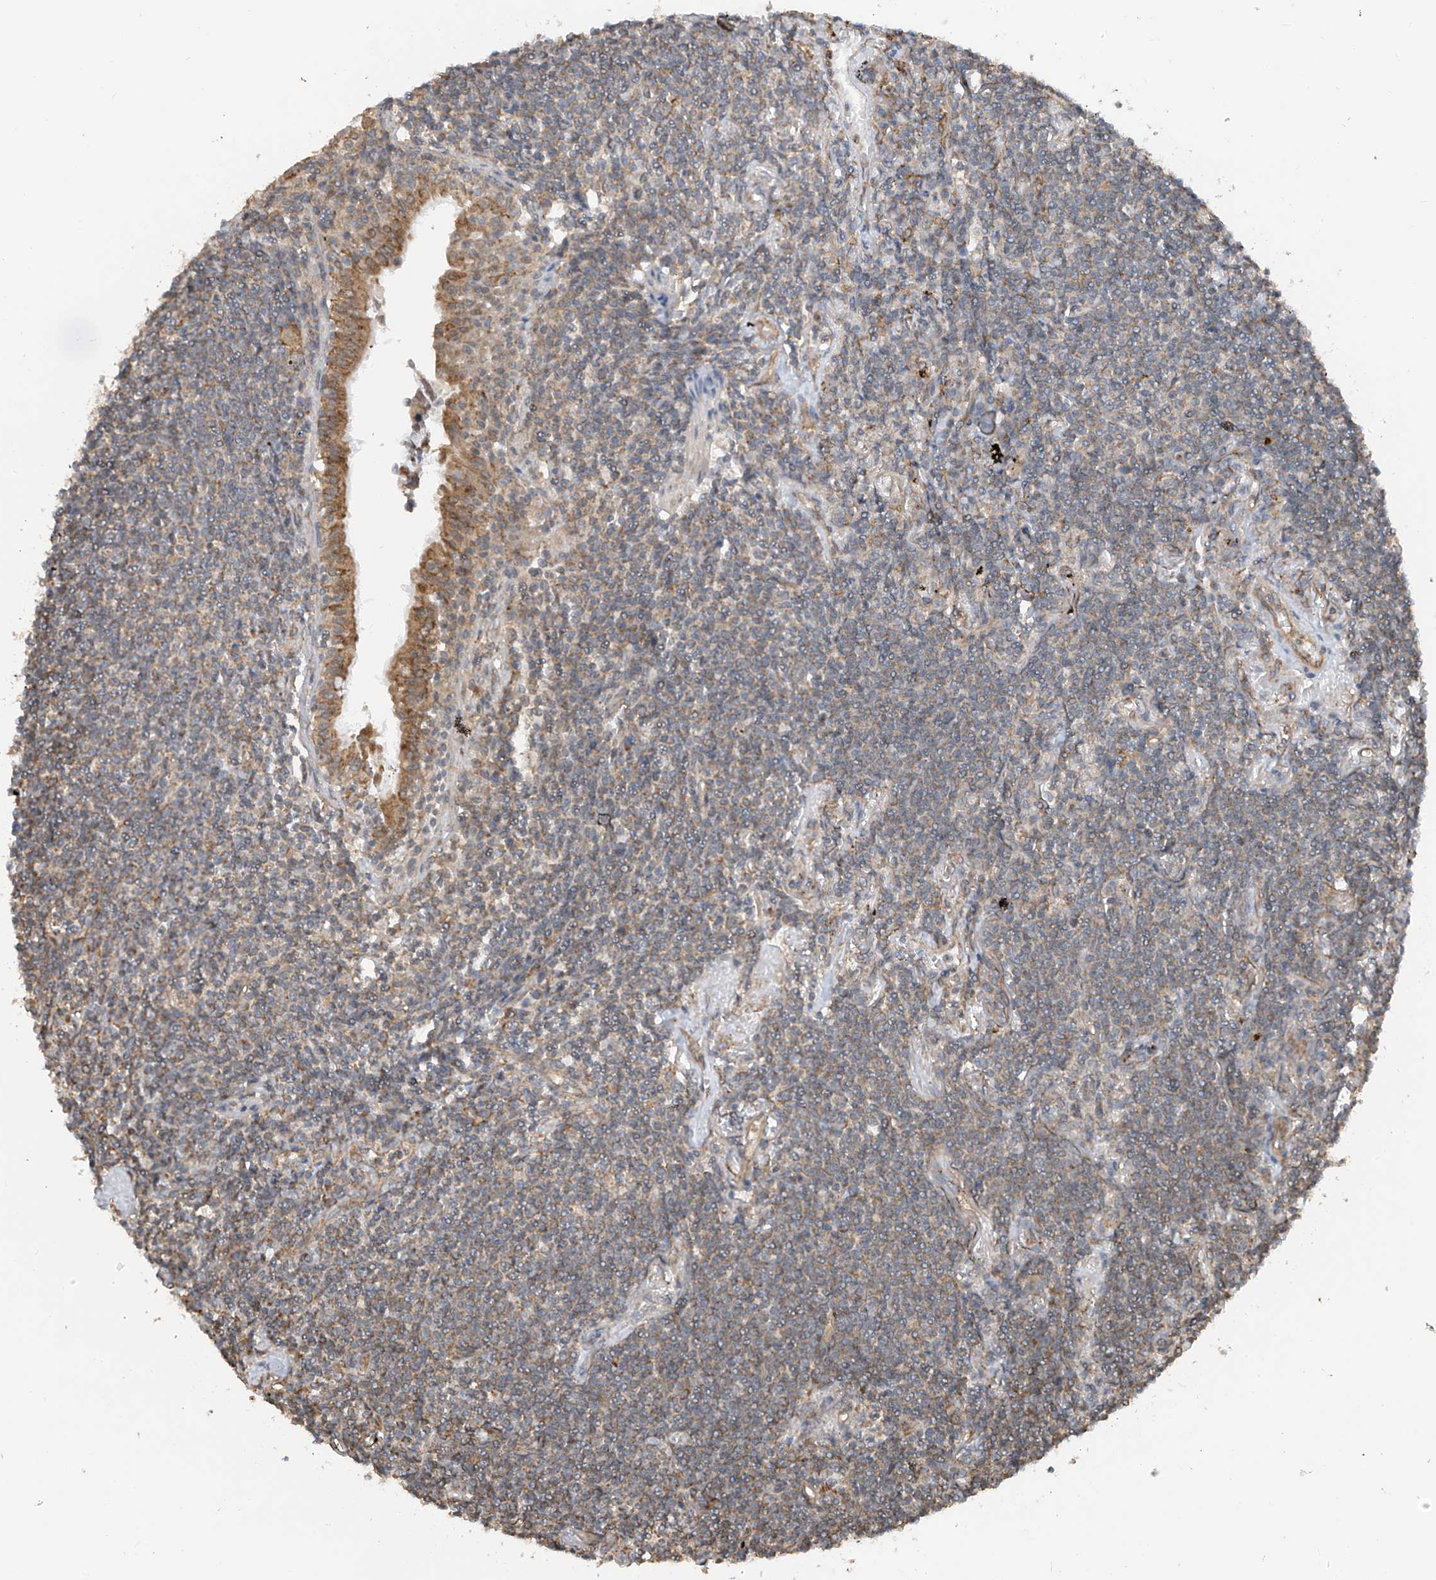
{"staining": {"intensity": "weak", "quantity": "25%-75%", "location": "cytoplasmic/membranous"}, "tissue": "lymphoma", "cell_type": "Tumor cells", "image_type": "cancer", "snomed": [{"axis": "morphology", "description": "Malignant lymphoma, non-Hodgkin's type, Low grade"}, {"axis": "topography", "description": "Lung"}], "caption": "Weak cytoplasmic/membranous protein positivity is seen in about 25%-75% of tumor cells in malignant lymphoma, non-Hodgkin's type (low-grade). The staining was performed using DAB (3,3'-diaminobenzidine), with brown indicating positive protein expression. Nuclei are stained blue with hematoxylin.", "gene": "ZNF189", "patient": {"sex": "female", "age": 71}}